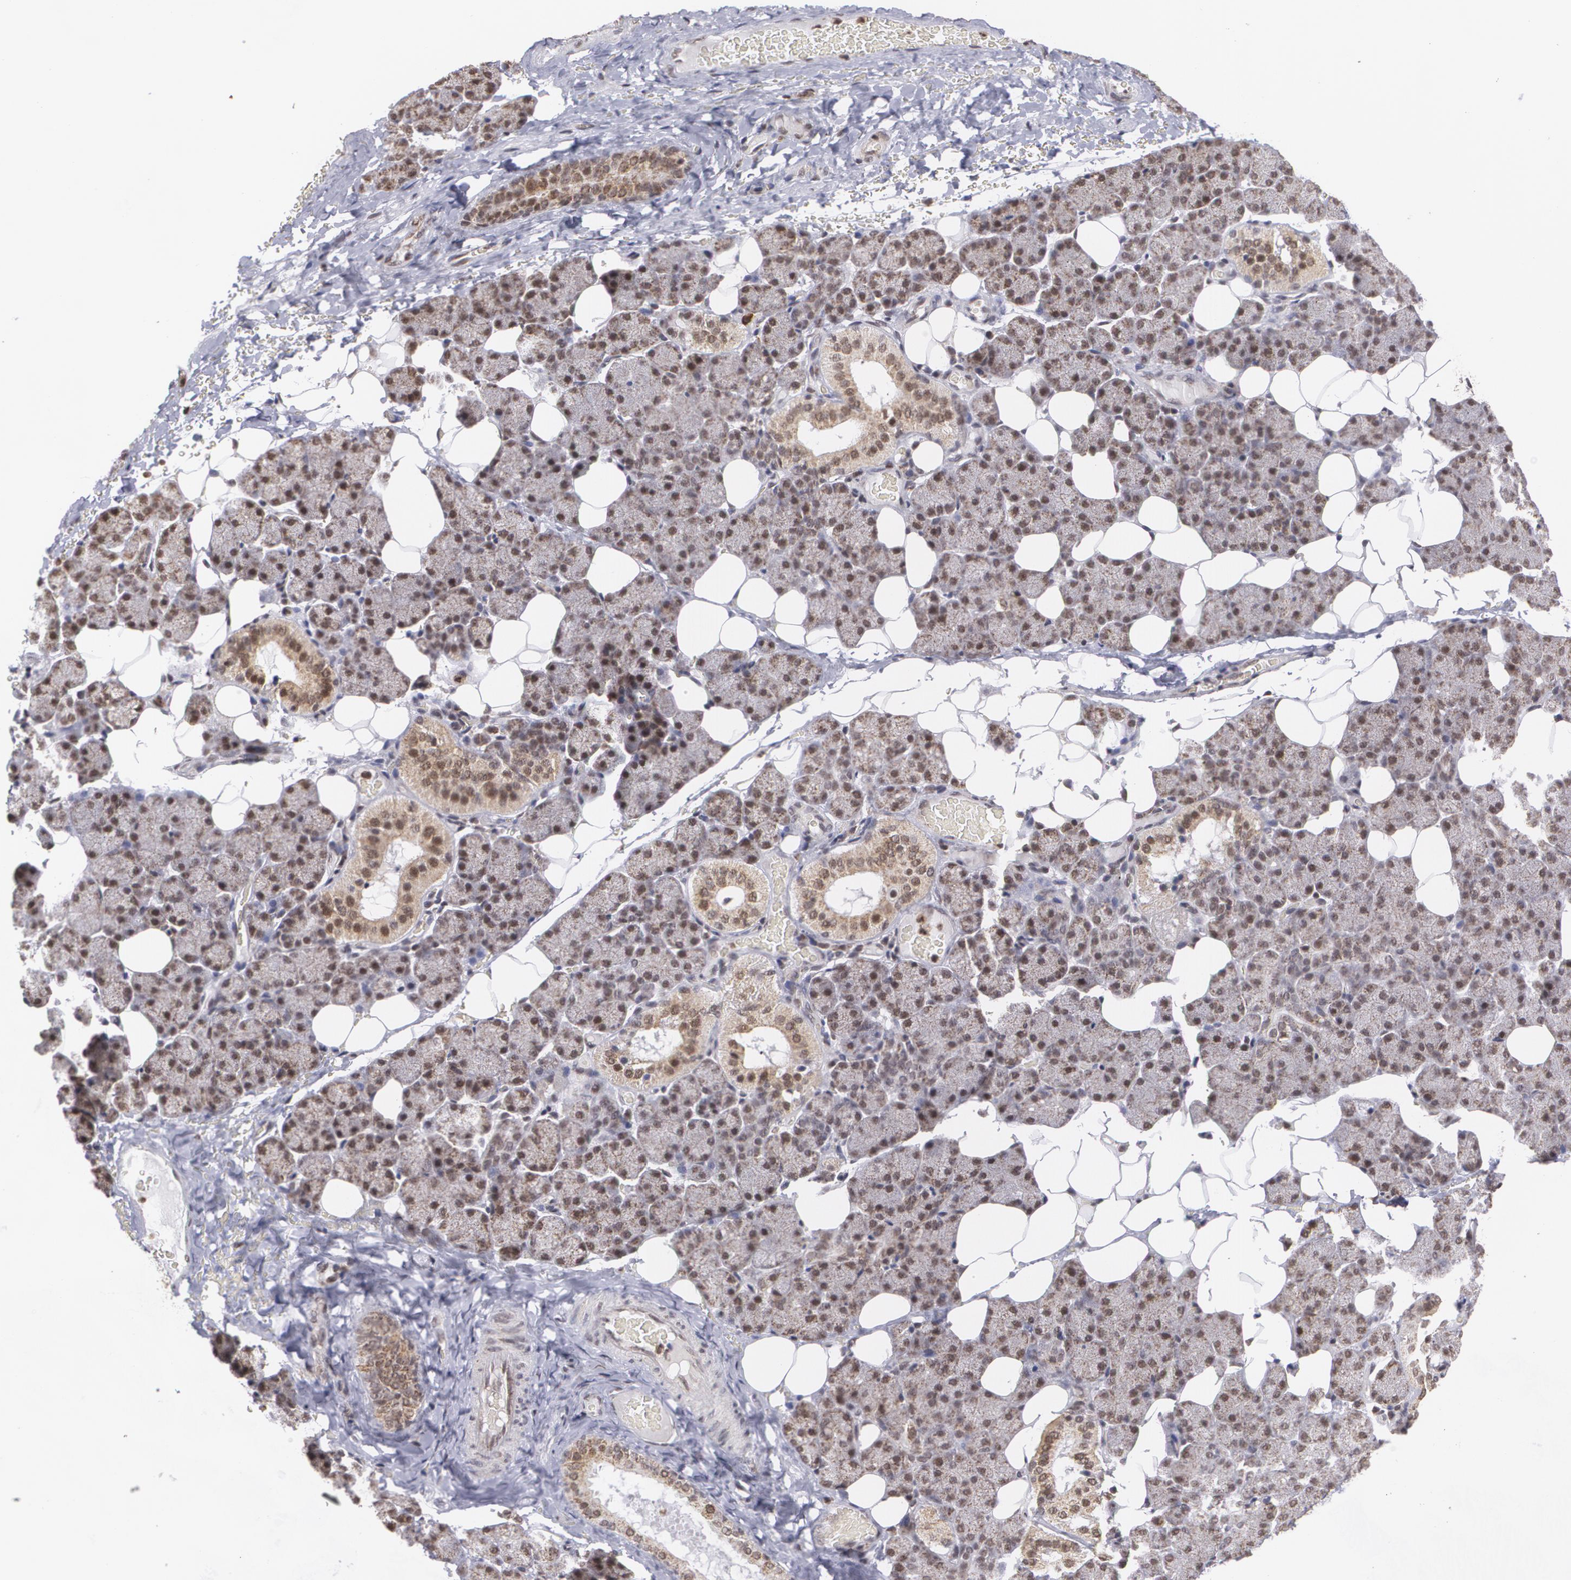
{"staining": {"intensity": "moderate", "quantity": "25%-75%", "location": "nuclear"}, "tissue": "salivary gland", "cell_type": "Glandular cells", "image_type": "normal", "snomed": [{"axis": "morphology", "description": "Normal tissue, NOS"}, {"axis": "topography", "description": "Lymph node"}, {"axis": "topography", "description": "Salivary gland"}], "caption": "An image of salivary gland stained for a protein shows moderate nuclear brown staining in glandular cells.", "gene": "MXD1", "patient": {"sex": "male", "age": 8}}